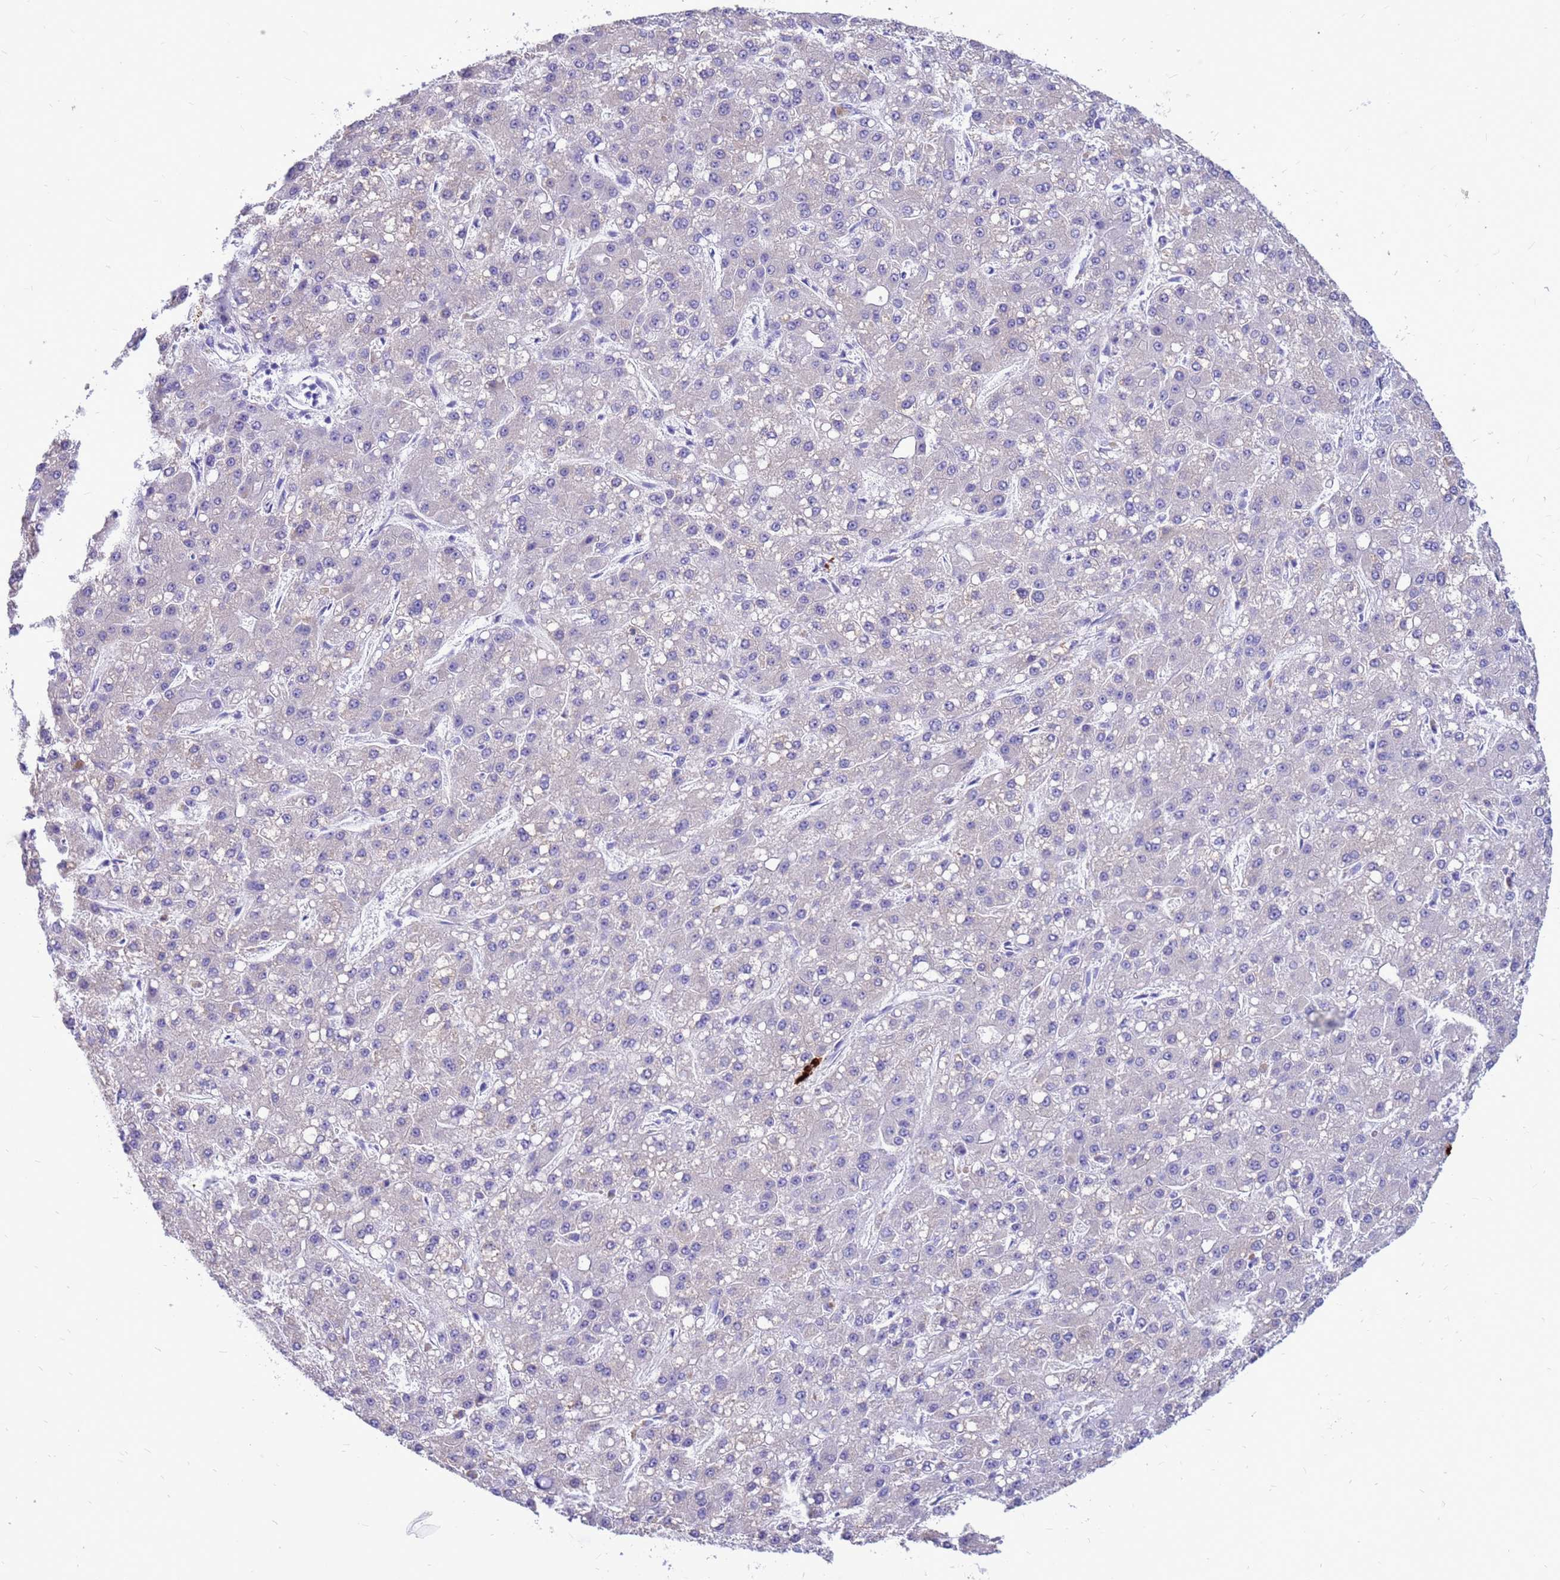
{"staining": {"intensity": "negative", "quantity": "none", "location": "none"}, "tissue": "liver cancer", "cell_type": "Tumor cells", "image_type": "cancer", "snomed": [{"axis": "morphology", "description": "Carcinoma, Hepatocellular, NOS"}, {"axis": "topography", "description": "Liver"}], "caption": "Immunohistochemistry (IHC) histopathology image of human hepatocellular carcinoma (liver) stained for a protein (brown), which demonstrates no expression in tumor cells.", "gene": "PDE10A", "patient": {"sex": "male", "age": 67}}